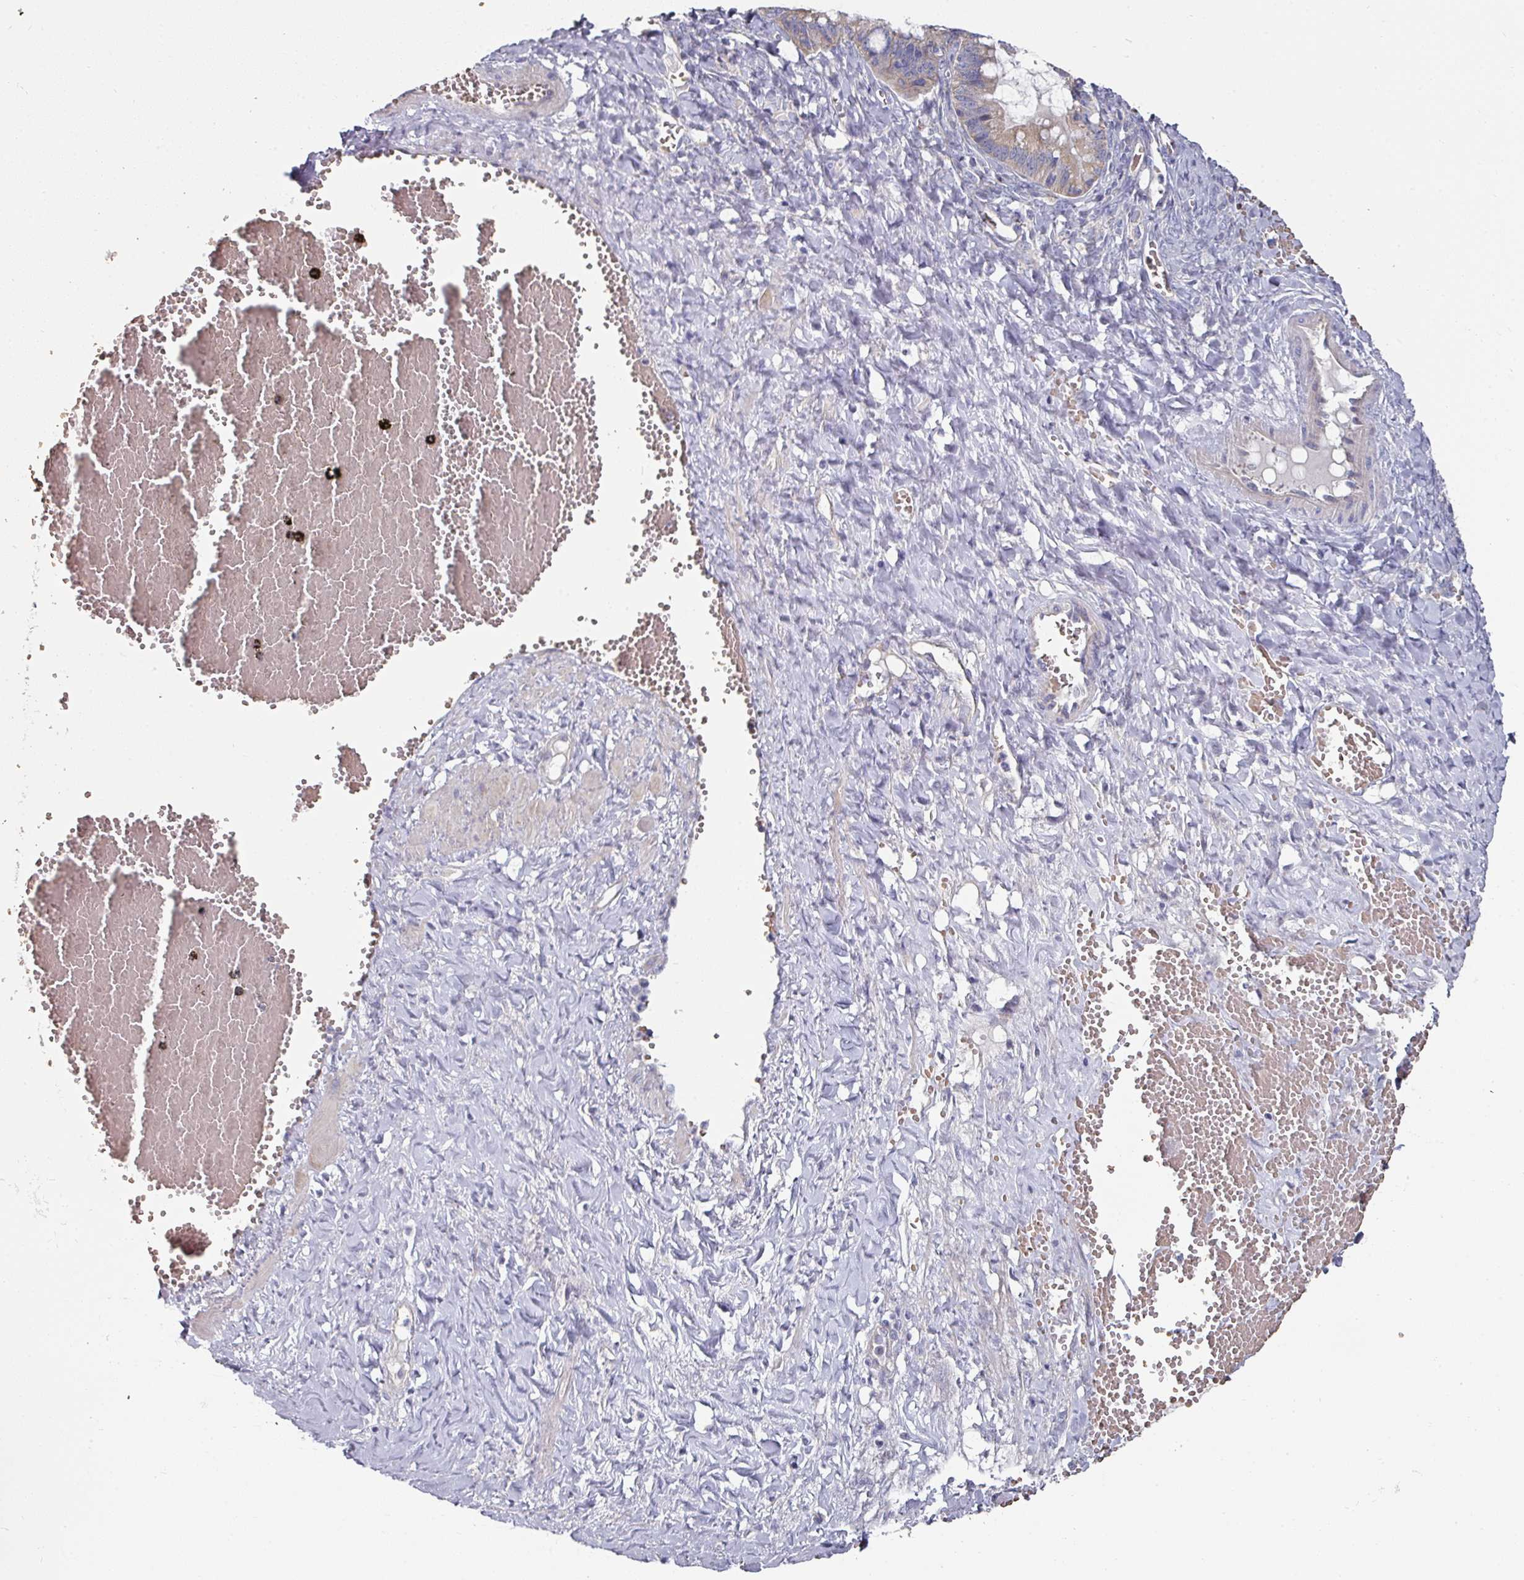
{"staining": {"intensity": "weak", "quantity": ">75%", "location": "cytoplasmic/membranous"}, "tissue": "ovarian cancer", "cell_type": "Tumor cells", "image_type": "cancer", "snomed": [{"axis": "morphology", "description": "Cystadenocarcinoma, mucinous, NOS"}, {"axis": "topography", "description": "Ovary"}], "caption": "Approximately >75% of tumor cells in human ovarian cancer reveal weak cytoplasmic/membranous protein expression as visualized by brown immunohistochemical staining.", "gene": "PYROXD2", "patient": {"sex": "female", "age": 73}}